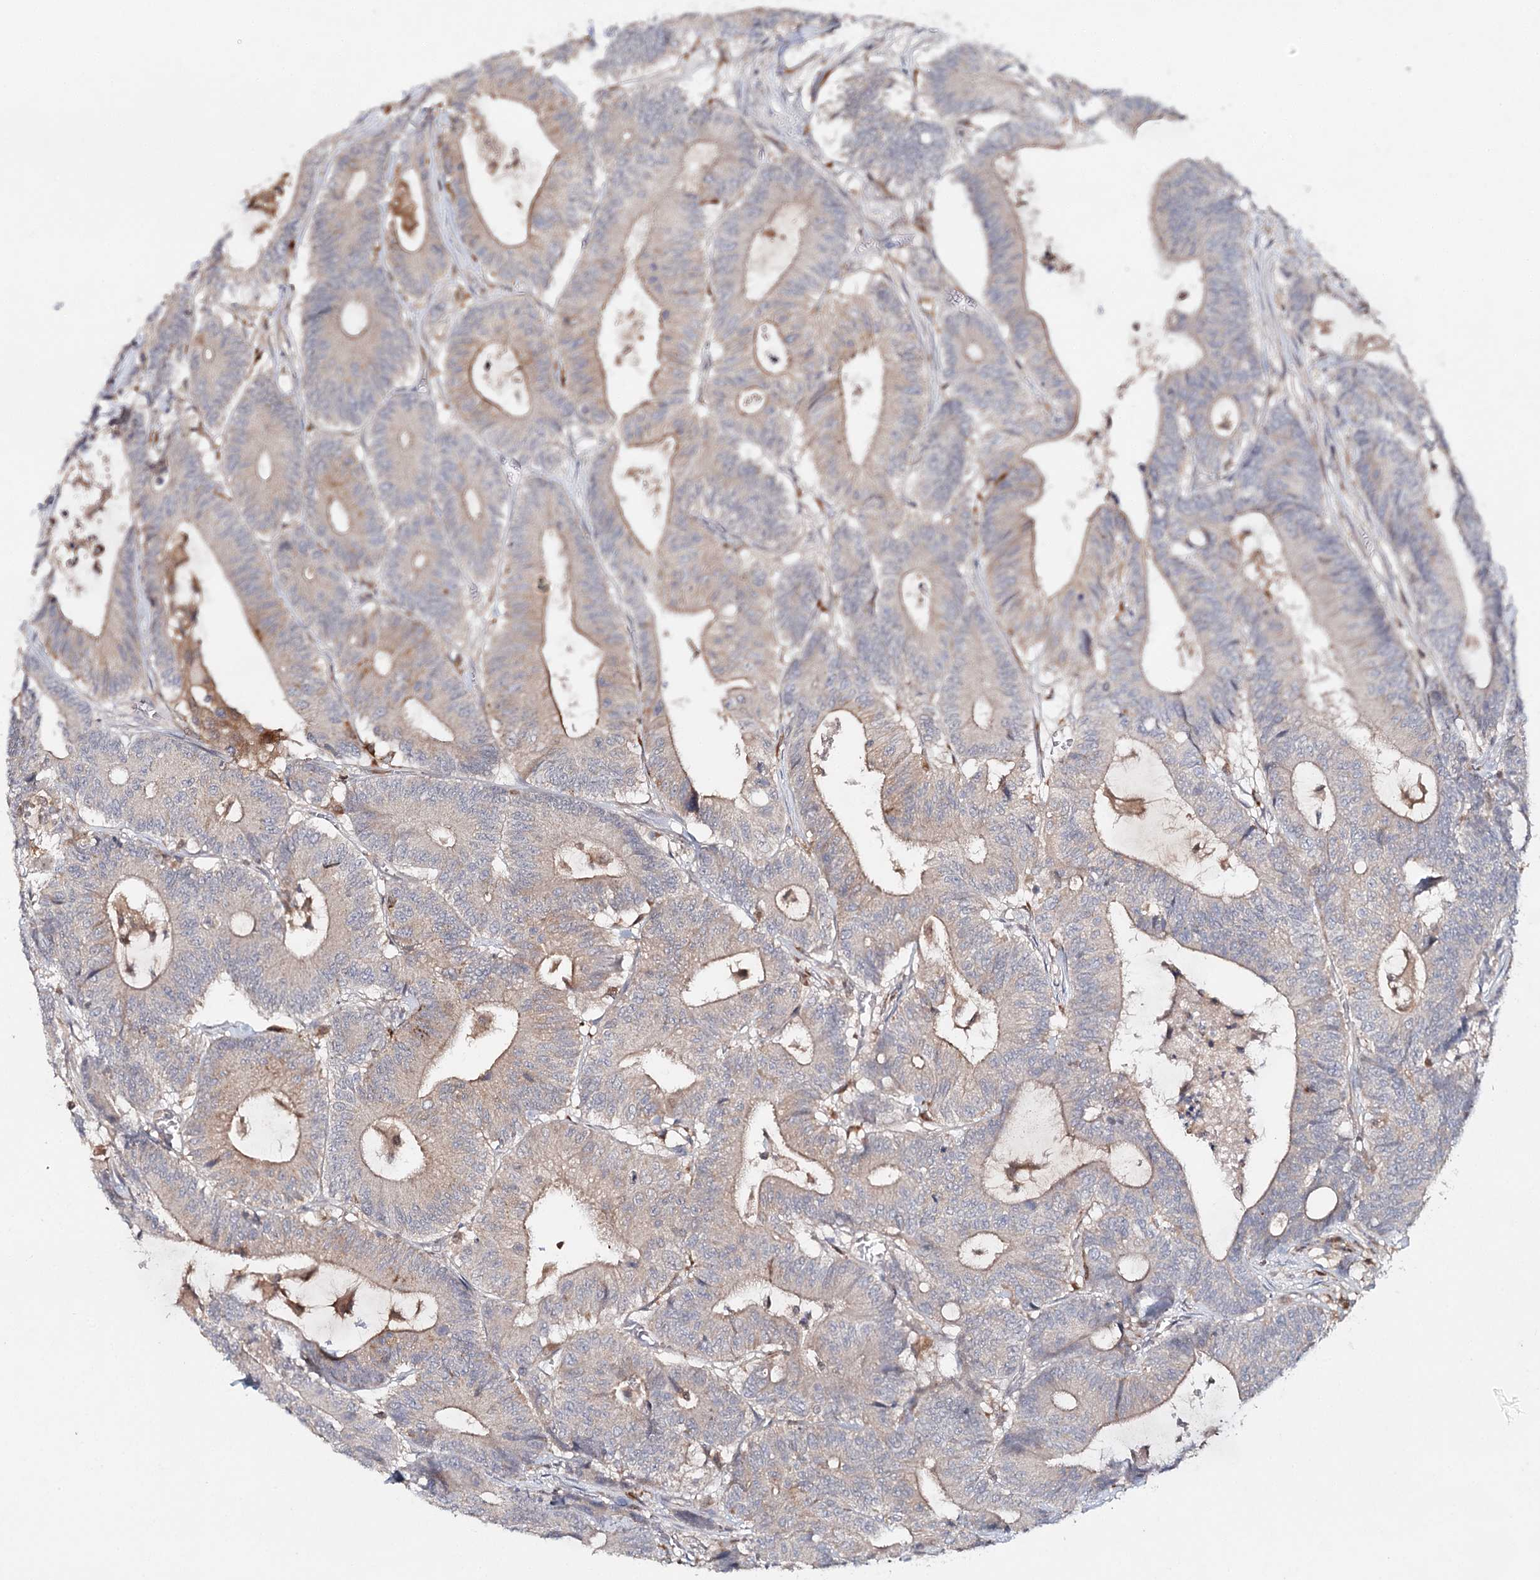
{"staining": {"intensity": "weak", "quantity": "25%-75%", "location": "cytoplasmic/membranous"}, "tissue": "colorectal cancer", "cell_type": "Tumor cells", "image_type": "cancer", "snomed": [{"axis": "morphology", "description": "Adenocarcinoma, NOS"}, {"axis": "topography", "description": "Colon"}], "caption": "Protein positivity by immunohistochemistry reveals weak cytoplasmic/membranous expression in approximately 25%-75% of tumor cells in adenocarcinoma (colorectal). The staining was performed using DAB, with brown indicating positive protein expression. Nuclei are stained blue with hematoxylin.", "gene": "SLC41A2", "patient": {"sex": "female", "age": 84}}